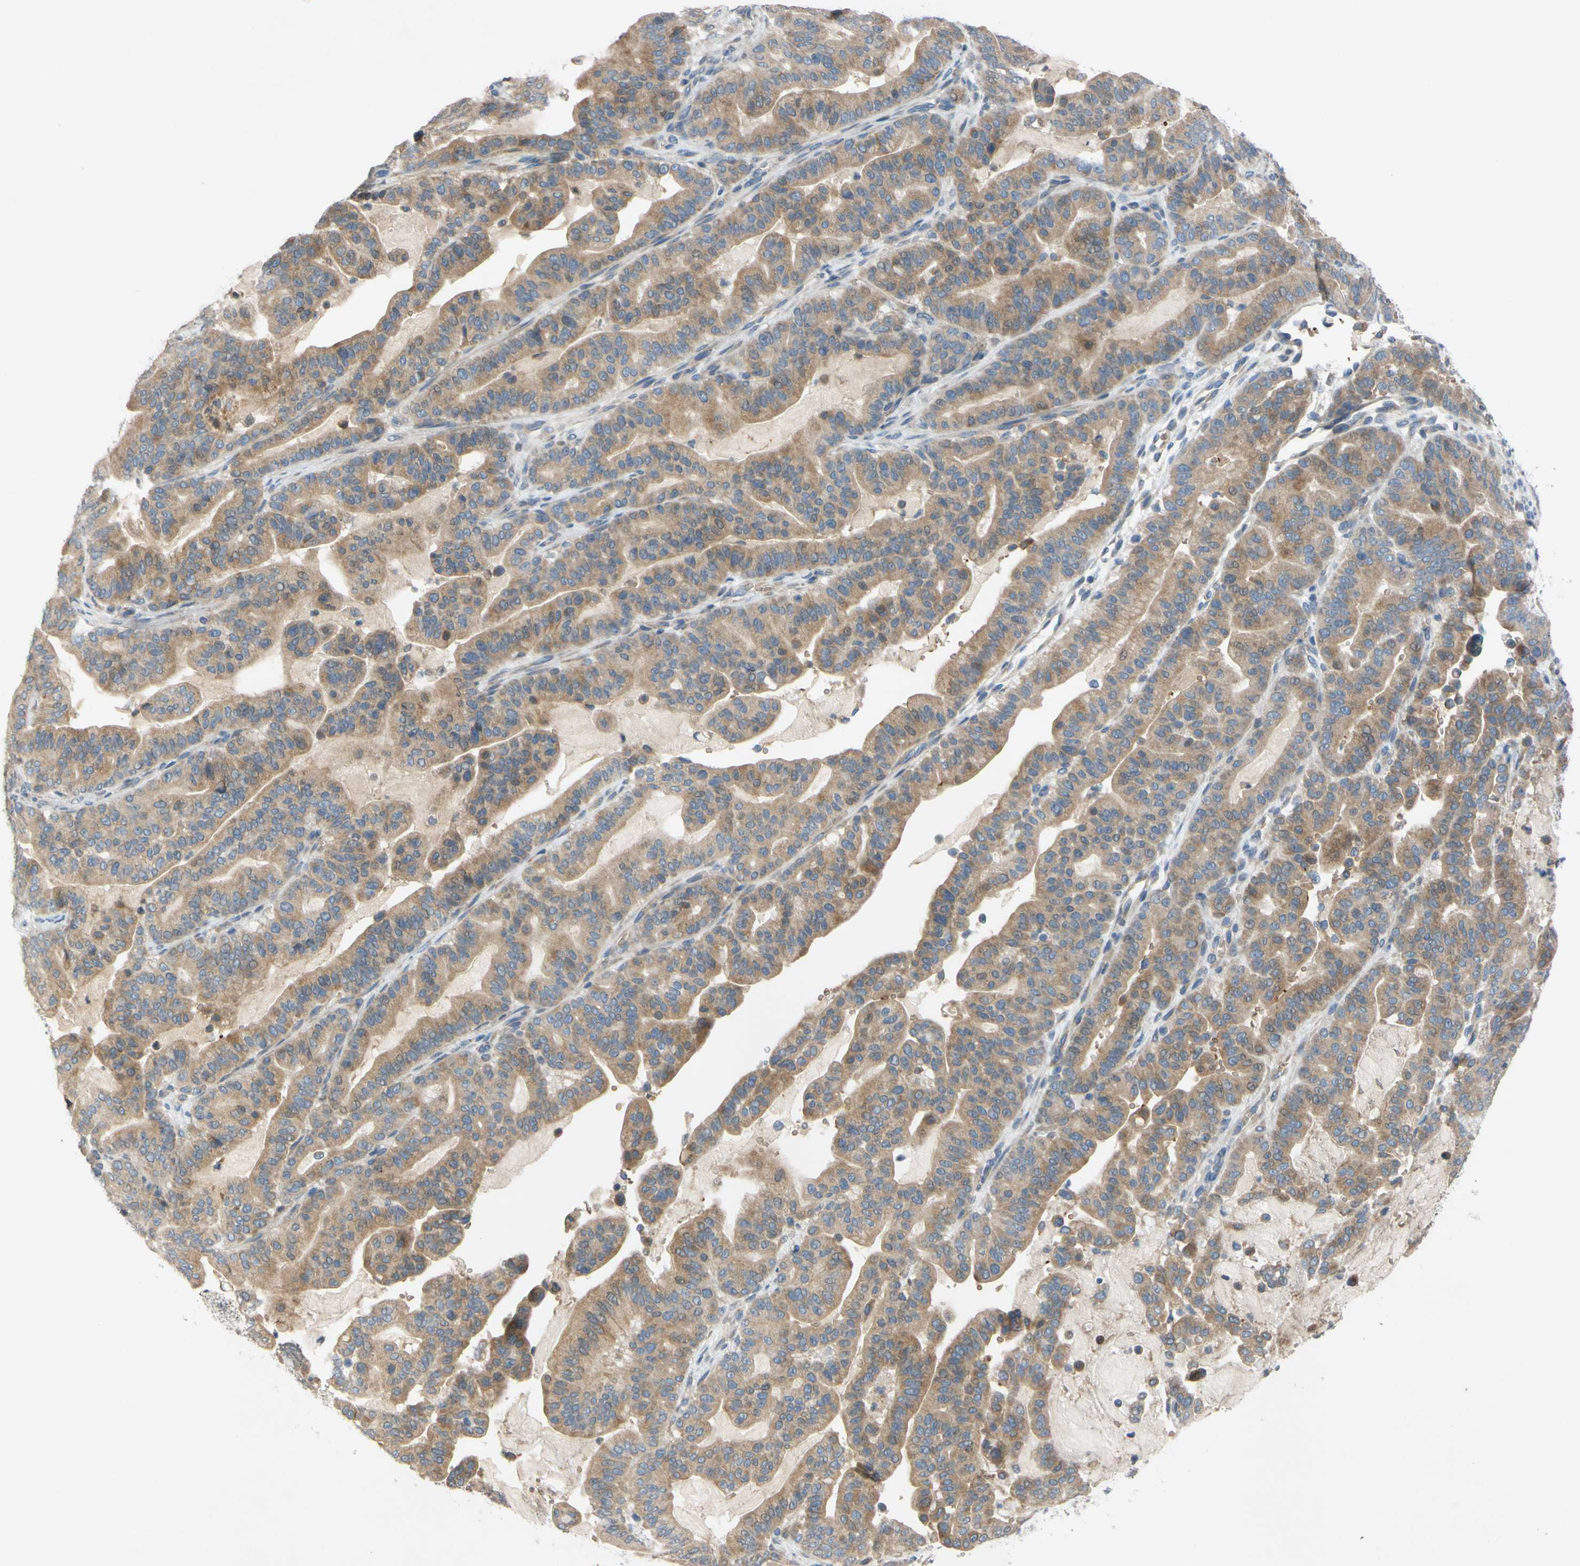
{"staining": {"intensity": "moderate", "quantity": ">75%", "location": "cytoplasmic/membranous"}, "tissue": "pancreatic cancer", "cell_type": "Tumor cells", "image_type": "cancer", "snomed": [{"axis": "morphology", "description": "Adenocarcinoma, NOS"}, {"axis": "topography", "description": "Pancreas"}], "caption": "DAB immunohistochemical staining of human adenocarcinoma (pancreatic) shows moderate cytoplasmic/membranous protein staining in approximately >75% of tumor cells.", "gene": "ADD2", "patient": {"sex": "male", "age": 63}}